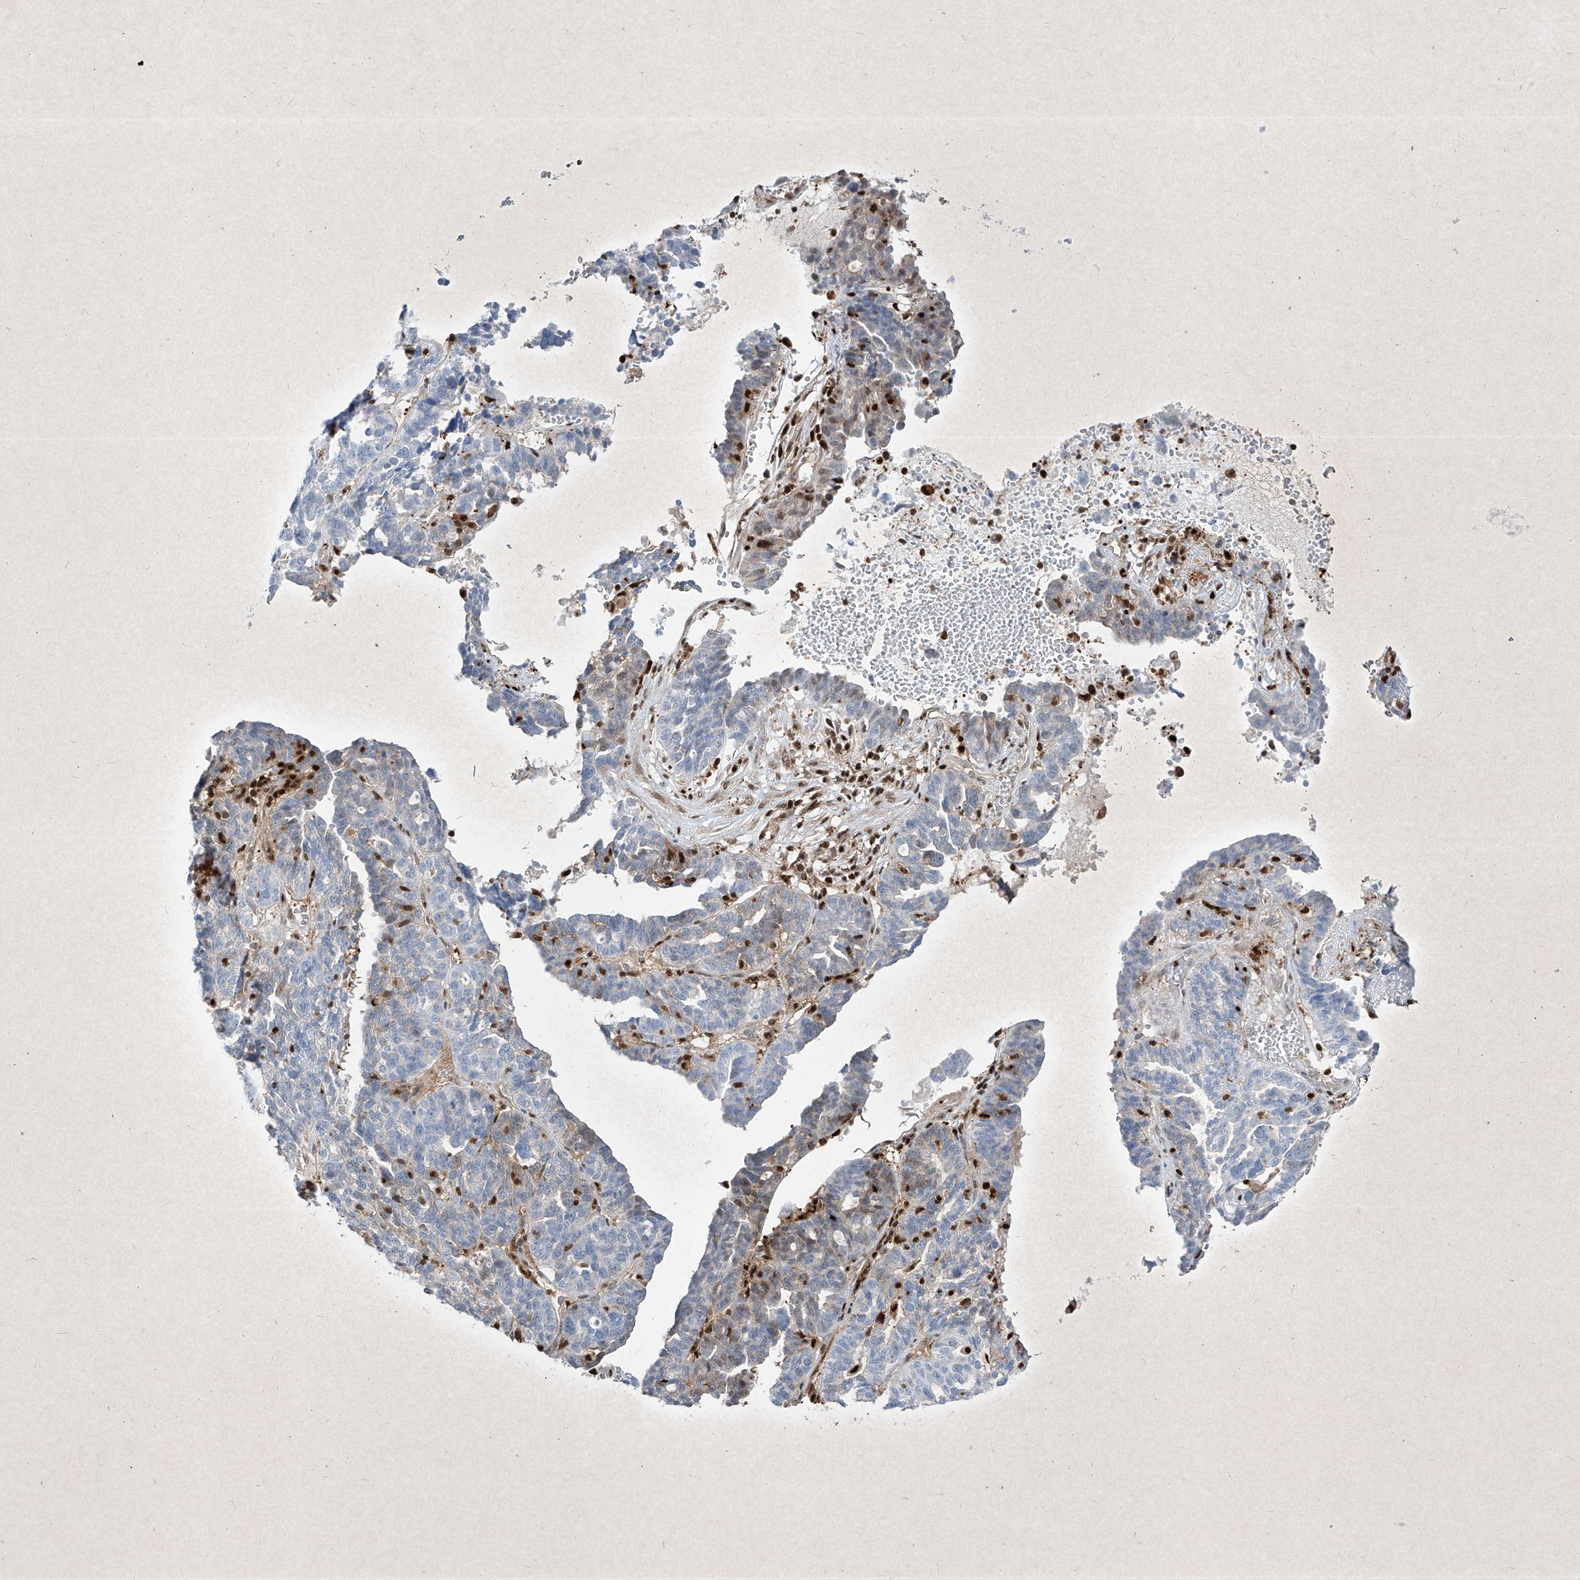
{"staining": {"intensity": "weak", "quantity": "<25%", "location": "cytoplasmic/membranous"}, "tissue": "ovarian cancer", "cell_type": "Tumor cells", "image_type": "cancer", "snomed": [{"axis": "morphology", "description": "Cystadenocarcinoma, serous, NOS"}, {"axis": "topography", "description": "Ovary"}], "caption": "The micrograph reveals no staining of tumor cells in ovarian serous cystadenocarcinoma.", "gene": "PSMB10", "patient": {"sex": "female", "age": 59}}